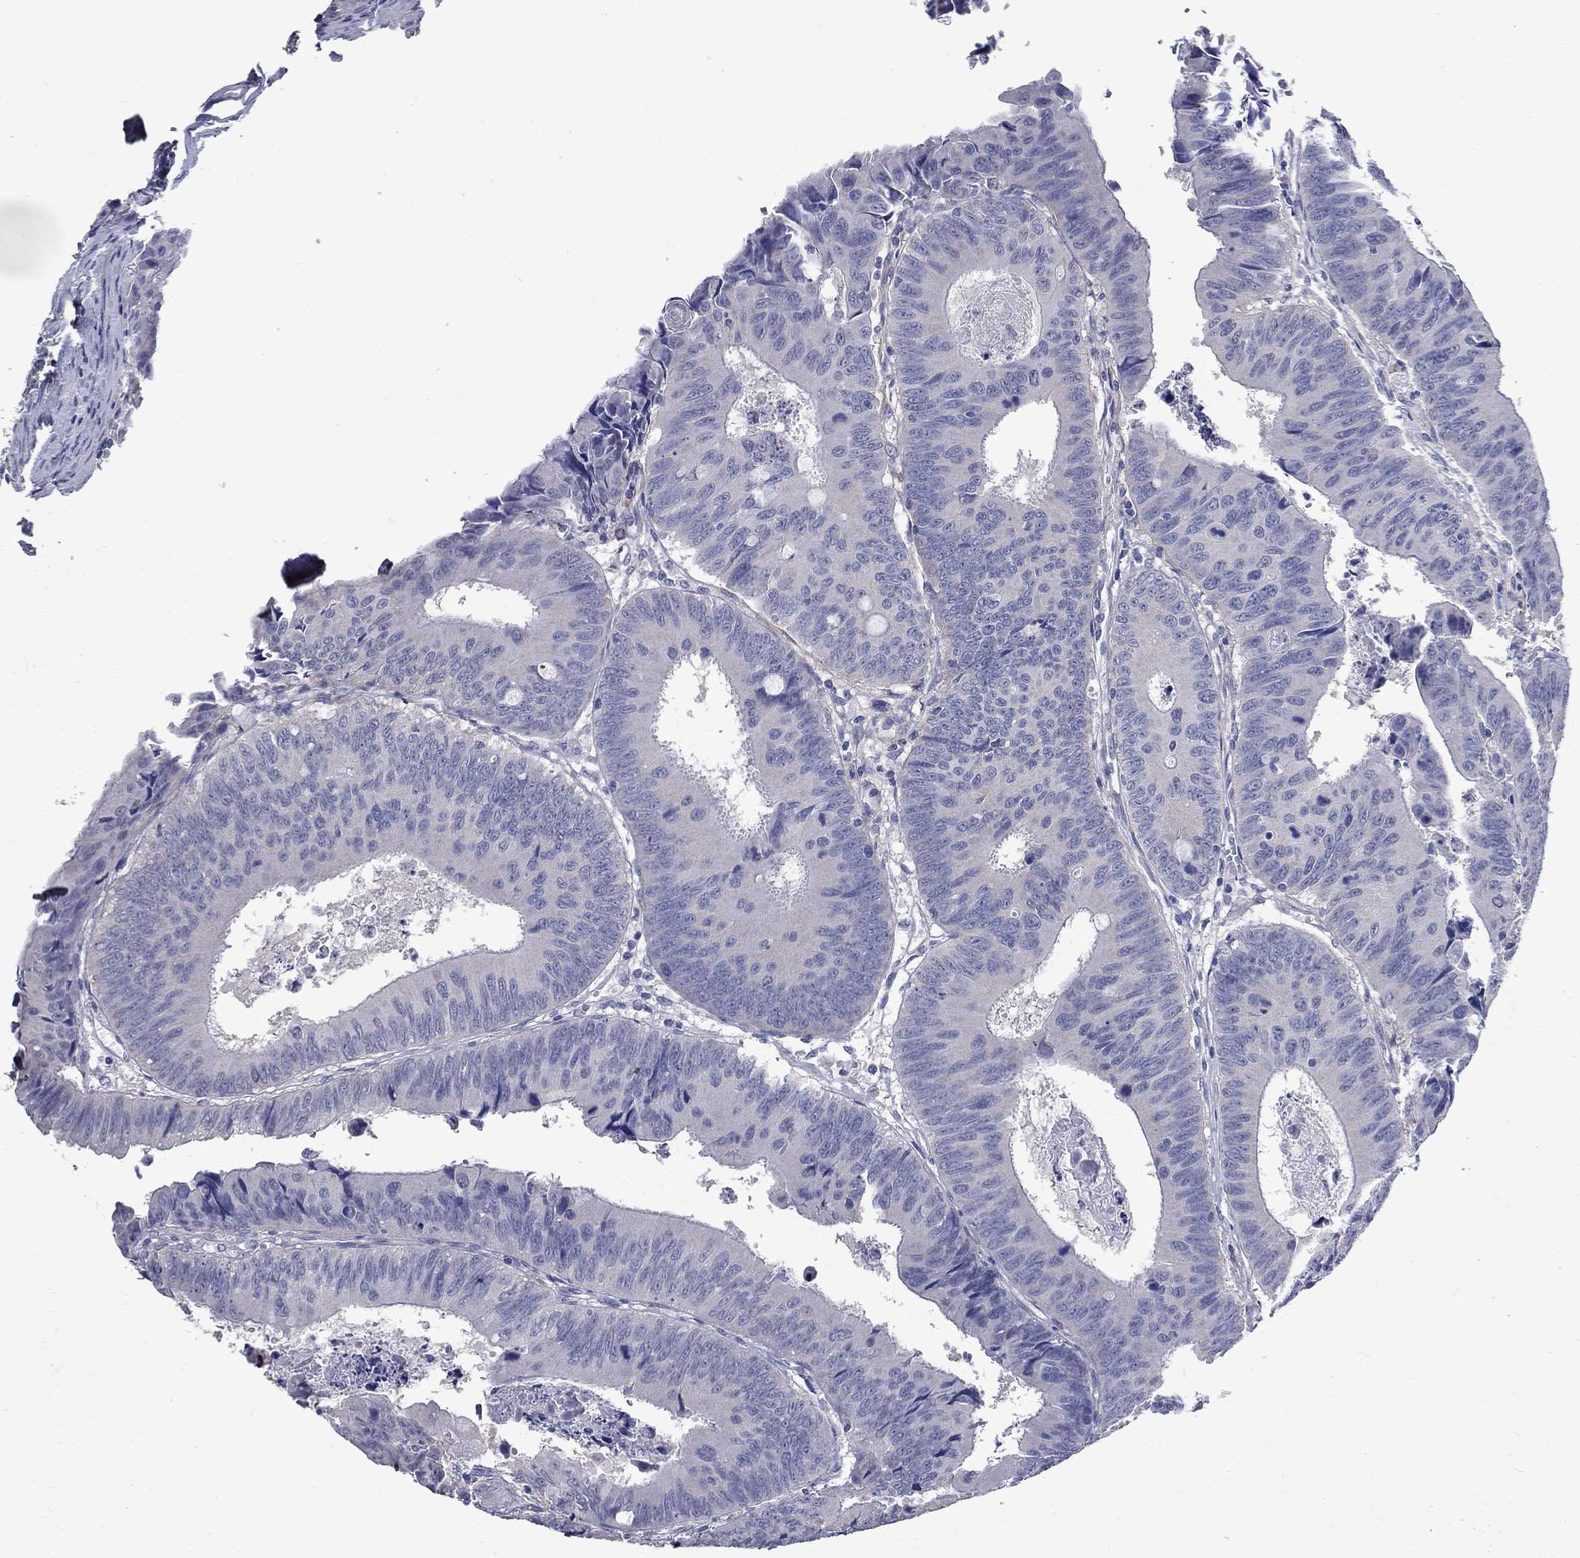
{"staining": {"intensity": "negative", "quantity": "none", "location": "none"}, "tissue": "colorectal cancer", "cell_type": "Tumor cells", "image_type": "cancer", "snomed": [{"axis": "morphology", "description": "Adenocarcinoma, NOS"}, {"axis": "topography", "description": "Rectum"}], "caption": "IHC histopathology image of neoplastic tissue: colorectal adenocarcinoma stained with DAB (3,3'-diaminobenzidine) demonstrates no significant protein expression in tumor cells.", "gene": "ANXA10", "patient": {"sex": "male", "age": 67}}